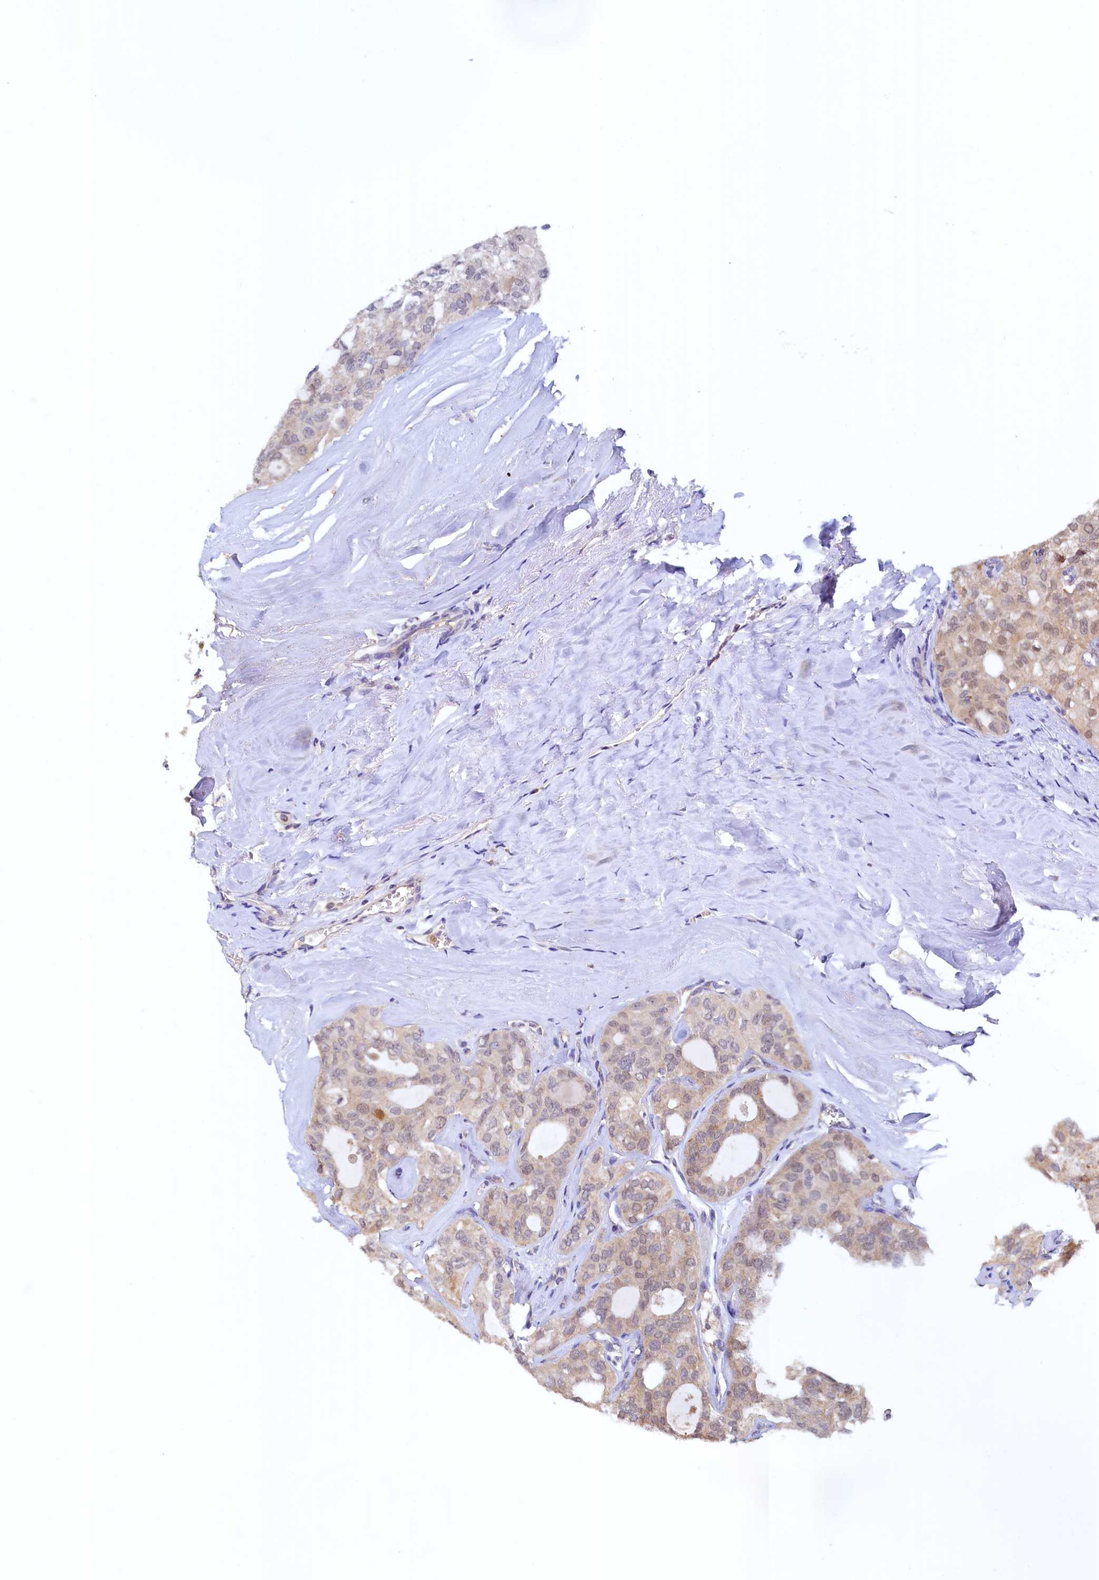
{"staining": {"intensity": "weak", "quantity": ">75%", "location": "cytoplasmic/membranous,nuclear"}, "tissue": "thyroid cancer", "cell_type": "Tumor cells", "image_type": "cancer", "snomed": [{"axis": "morphology", "description": "Follicular adenoma carcinoma, NOS"}, {"axis": "topography", "description": "Thyroid gland"}], "caption": "Tumor cells demonstrate low levels of weak cytoplasmic/membranous and nuclear positivity in approximately >75% of cells in human follicular adenoma carcinoma (thyroid). (DAB (3,3'-diaminobenzidine) = brown stain, brightfield microscopy at high magnification).", "gene": "PAAF1", "patient": {"sex": "male", "age": 75}}